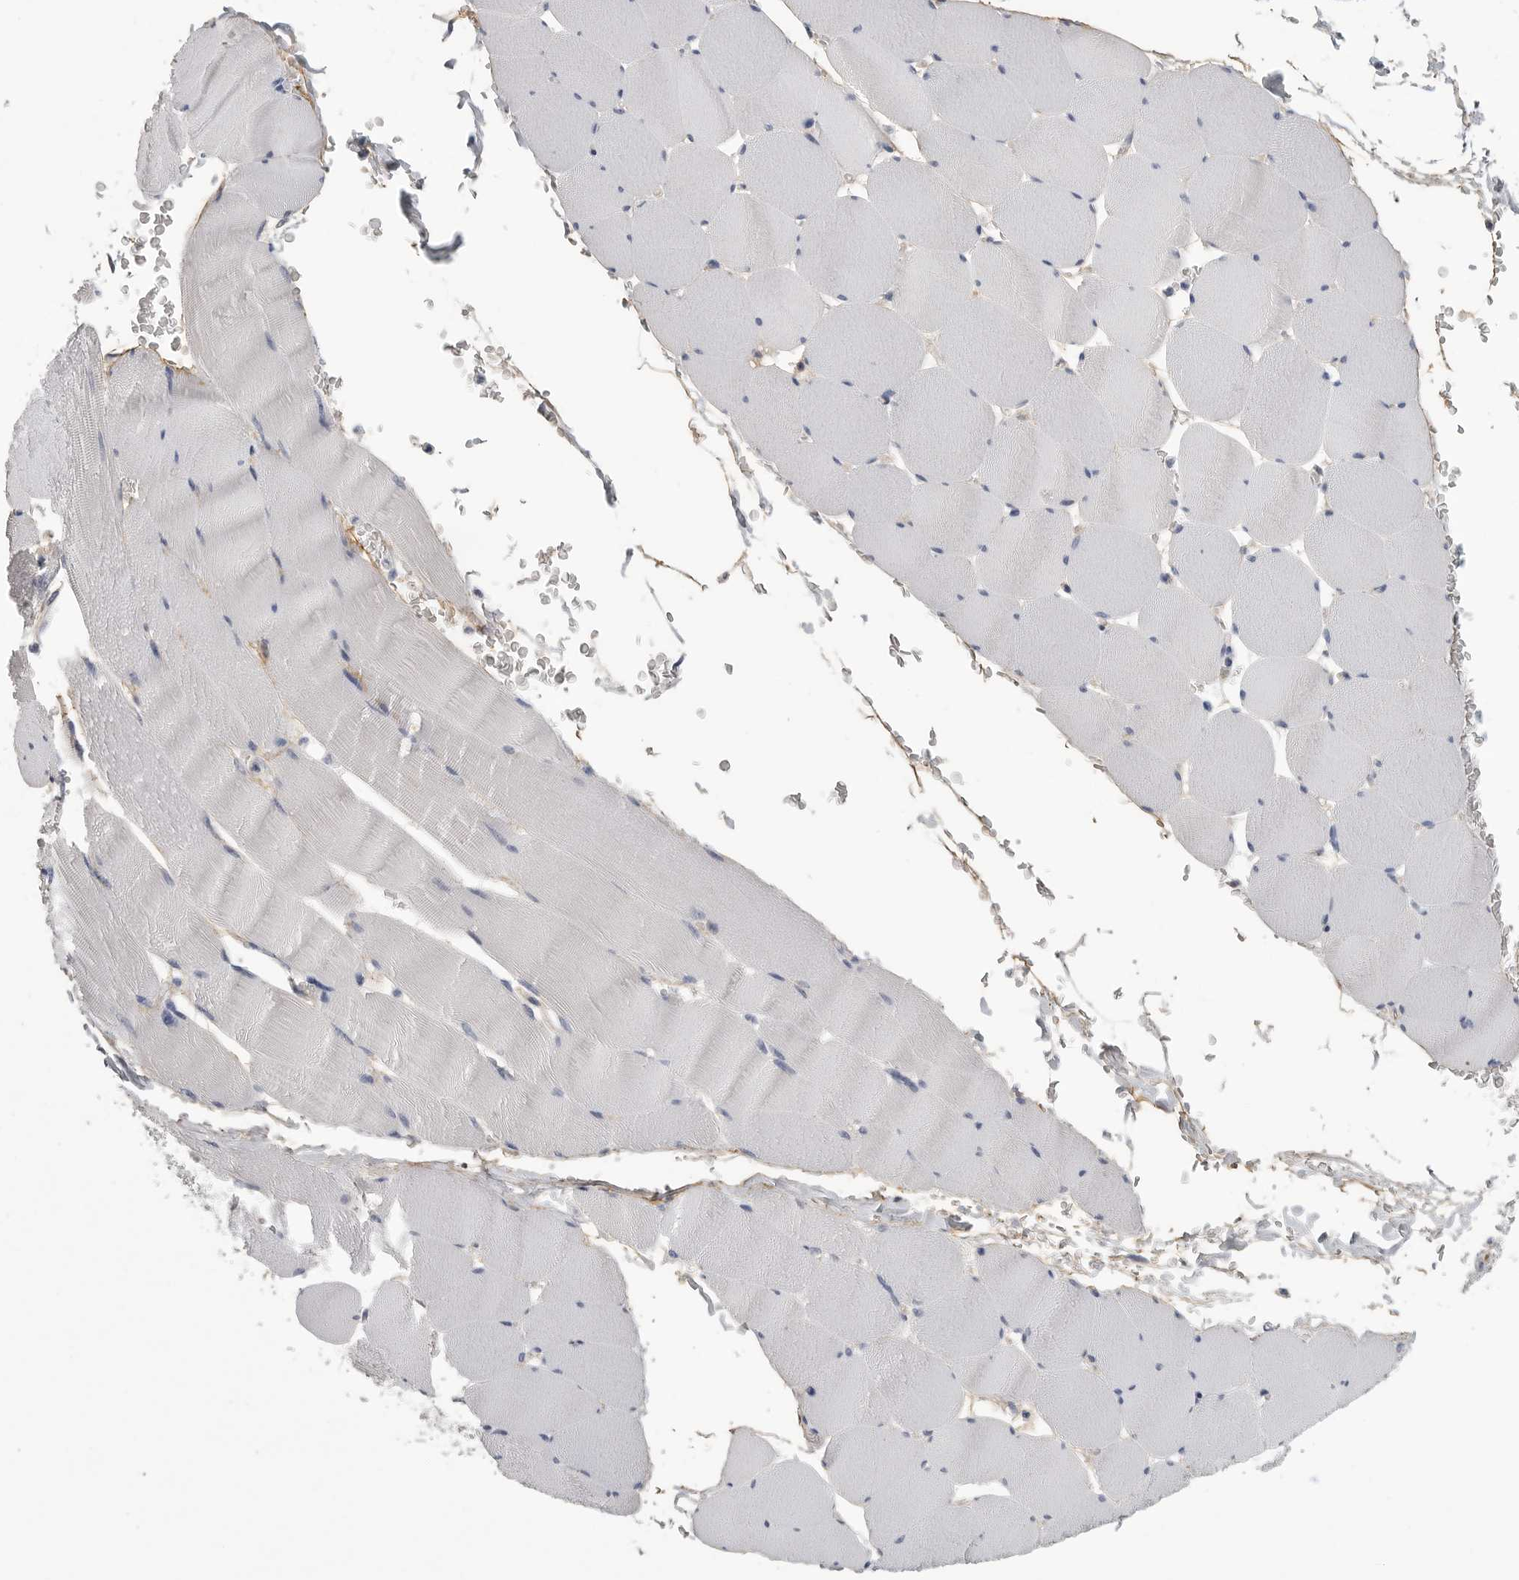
{"staining": {"intensity": "negative", "quantity": "none", "location": "none"}, "tissue": "skeletal muscle", "cell_type": "Myocytes", "image_type": "normal", "snomed": [{"axis": "morphology", "description": "Normal tissue, NOS"}, {"axis": "topography", "description": "Skeletal muscle"}], "caption": "Protein analysis of normal skeletal muscle shows no significant expression in myocytes.", "gene": "SDC3", "patient": {"sex": "male", "age": 62}}